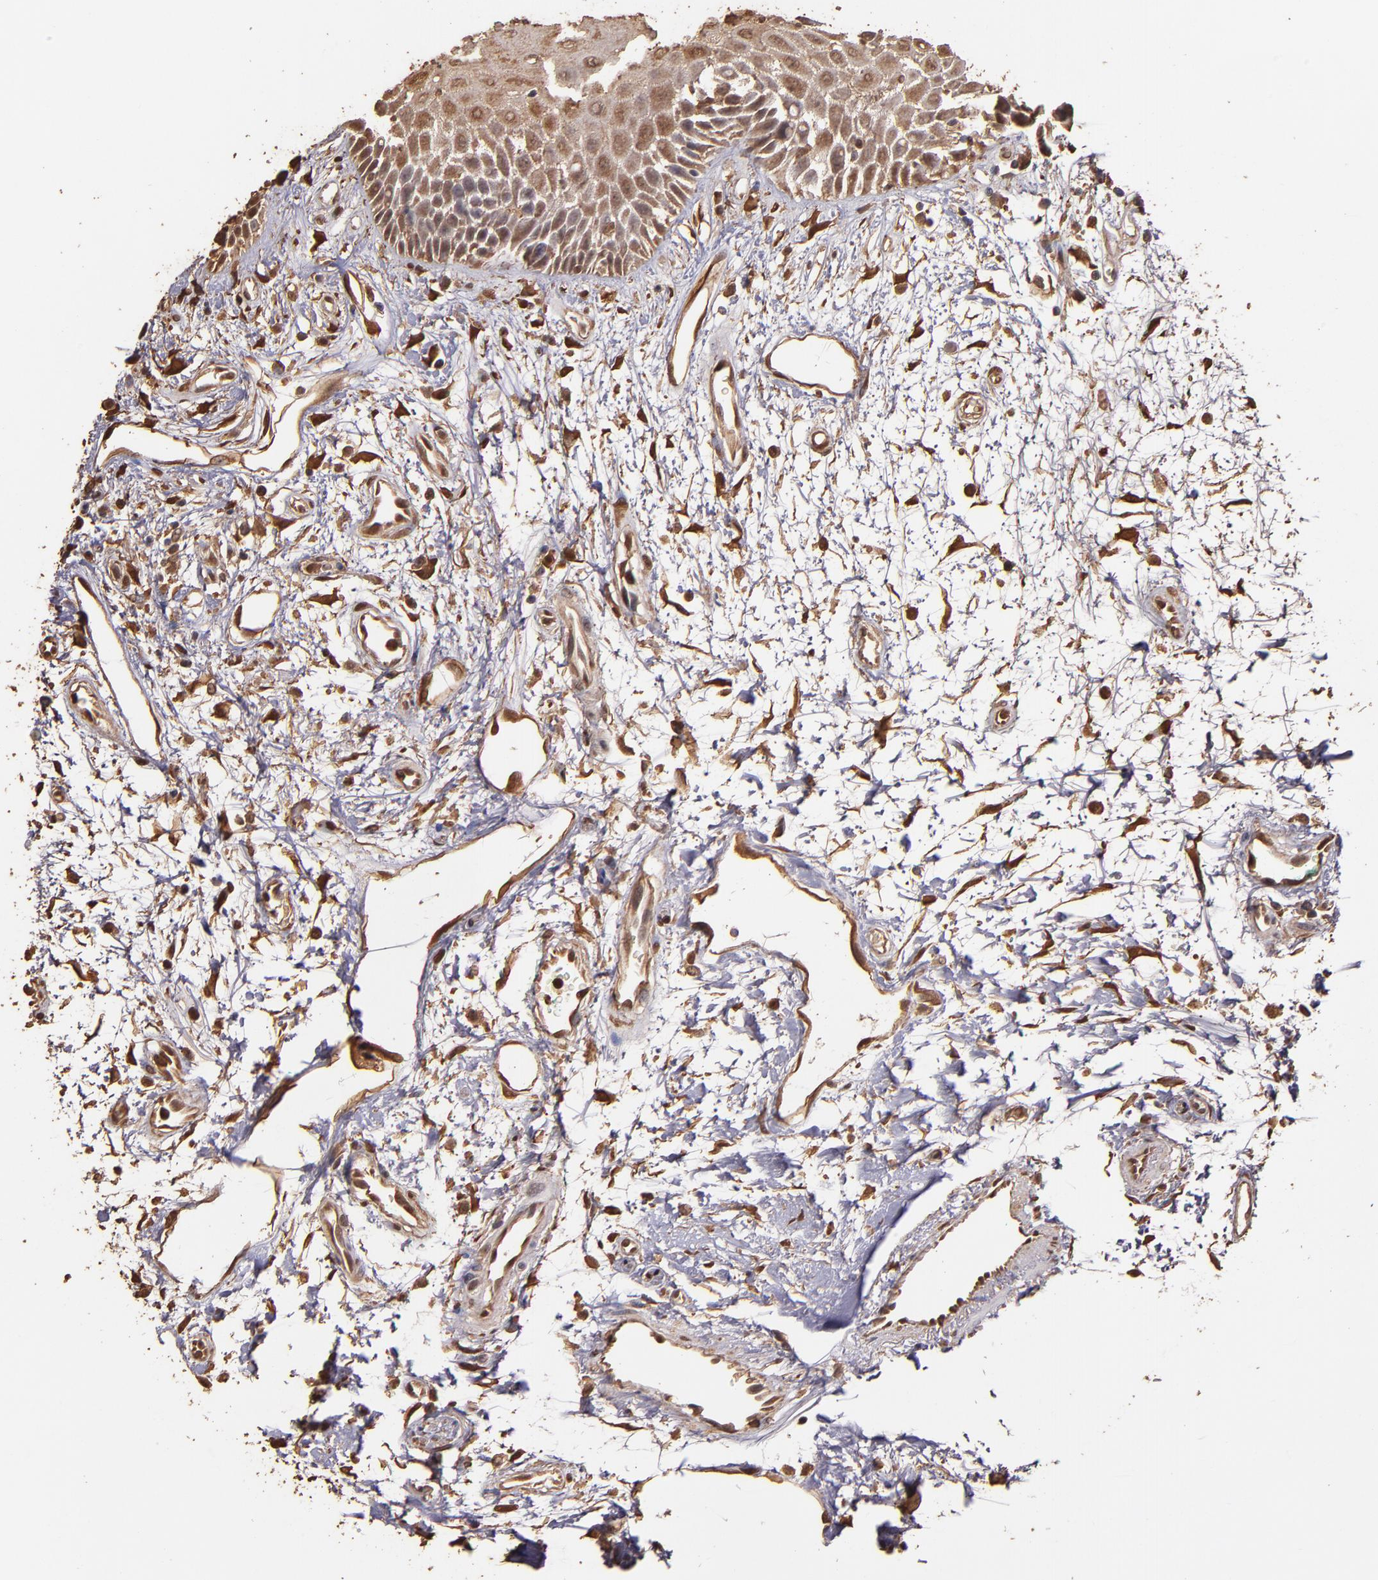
{"staining": {"intensity": "moderate", "quantity": ">75%", "location": "cytoplasmic/membranous,nuclear"}, "tissue": "oral mucosa", "cell_type": "Squamous epithelial cells", "image_type": "normal", "snomed": [{"axis": "morphology", "description": "Normal tissue, NOS"}, {"axis": "morphology", "description": "Squamous cell carcinoma, NOS"}, {"axis": "topography", "description": "Skeletal muscle"}, {"axis": "topography", "description": "Oral tissue"}, {"axis": "topography", "description": "Head-Neck"}], "caption": "Brown immunohistochemical staining in normal oral mucosa displays moderate cytoplasmic/membranous,nuclear expression in approximately >75% of squamous epithelial cells.", "gene": "S100A6", "patient": {"sex": "female", "age": 84}}